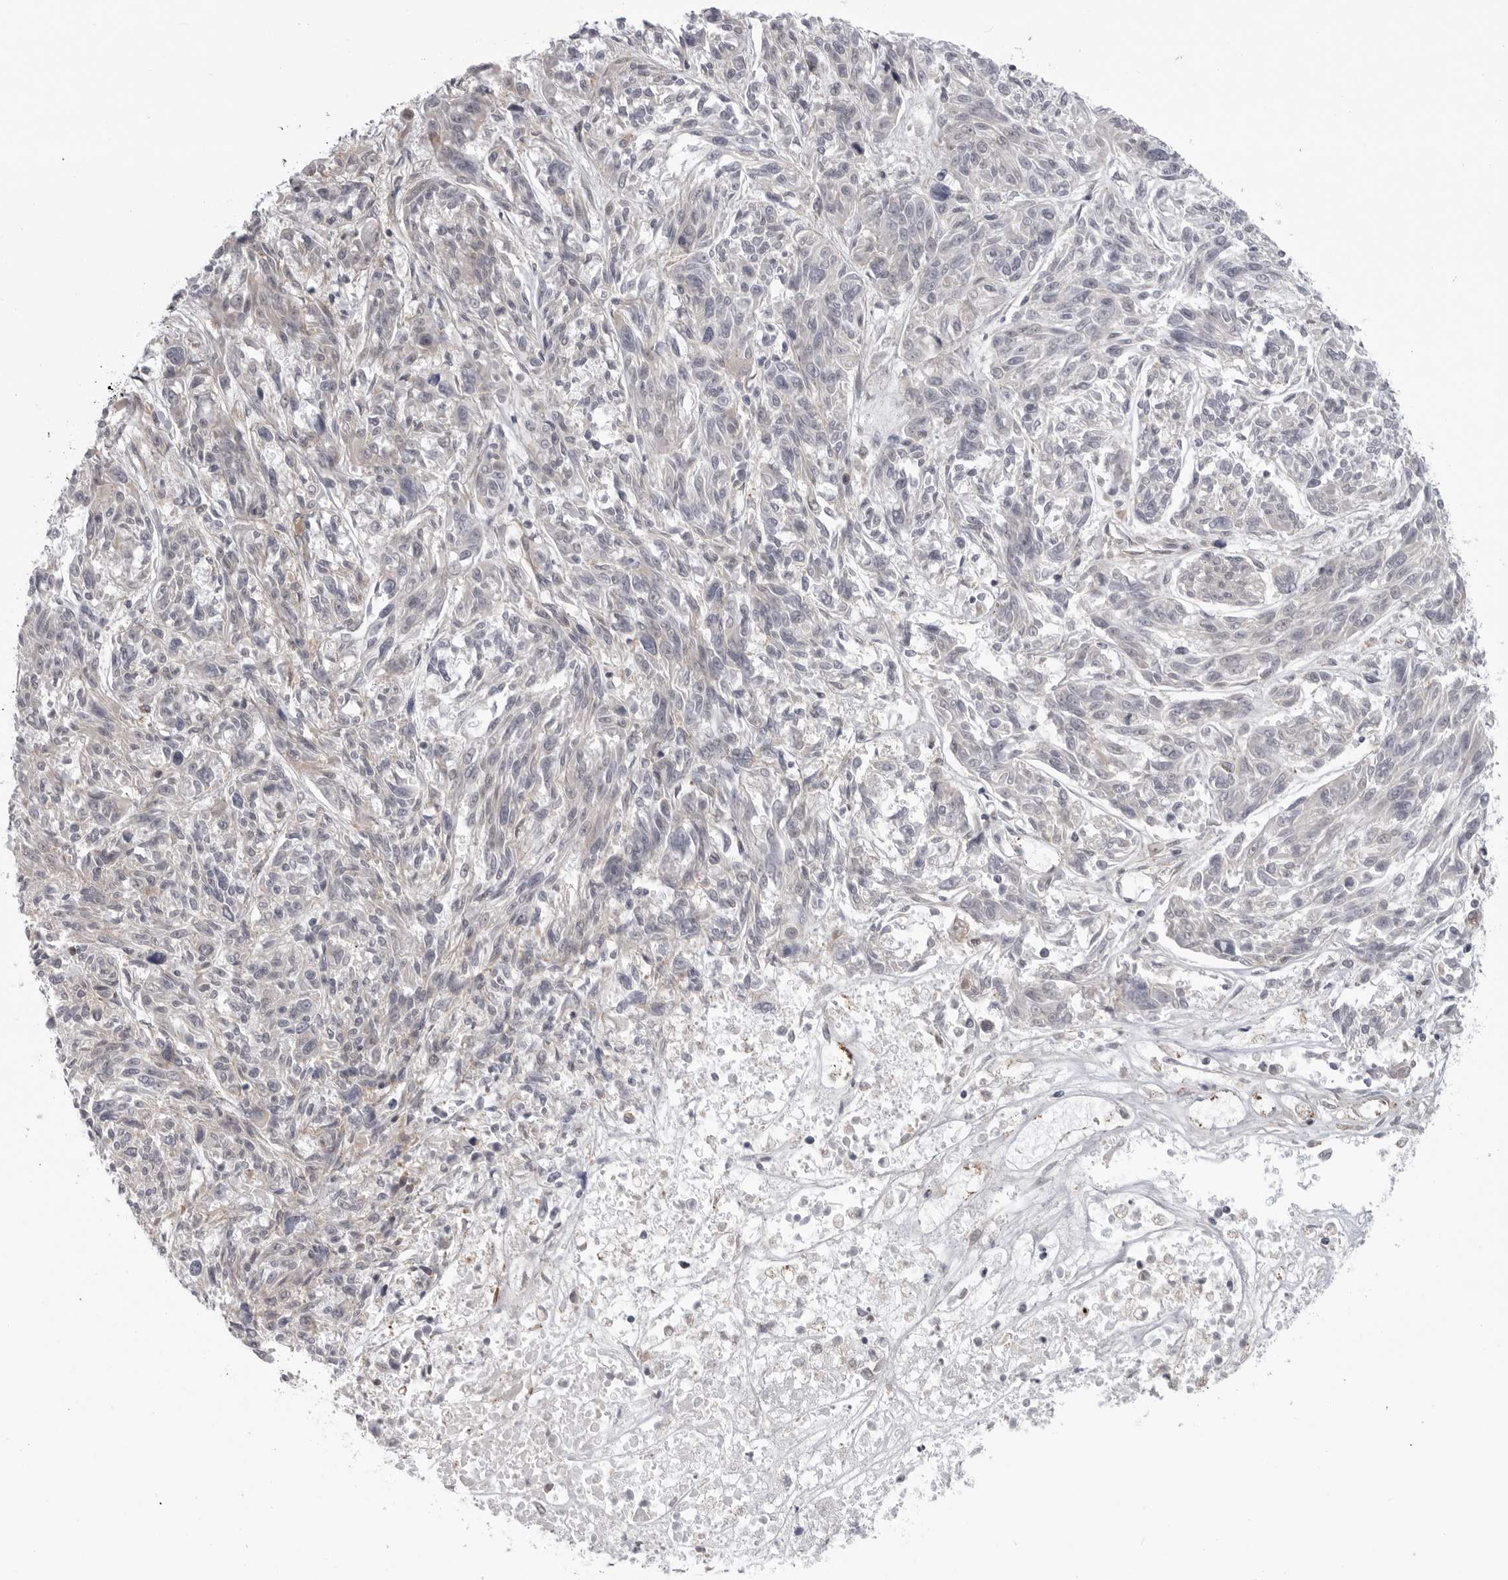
{"staining": {"intensity": "negative", "quantity": "none", "location": "none"}, "tissue": "melanoma", "cell_type": "Tumor cells", "image_type": "cancer", "snomed": [{"axis": "morphology", "description": "Malignant melanoma, NOS"}, {"axis": "topography", "description": "Skin"}], "caption": "High power microscopy histopathology image of an immunohistochemistry (IHC) photomicrograph of malignant melanoma, revealing no significant expression in tumor cells.", "gene": "SCP2", "patient": {"sex": "male", "age": 53}}